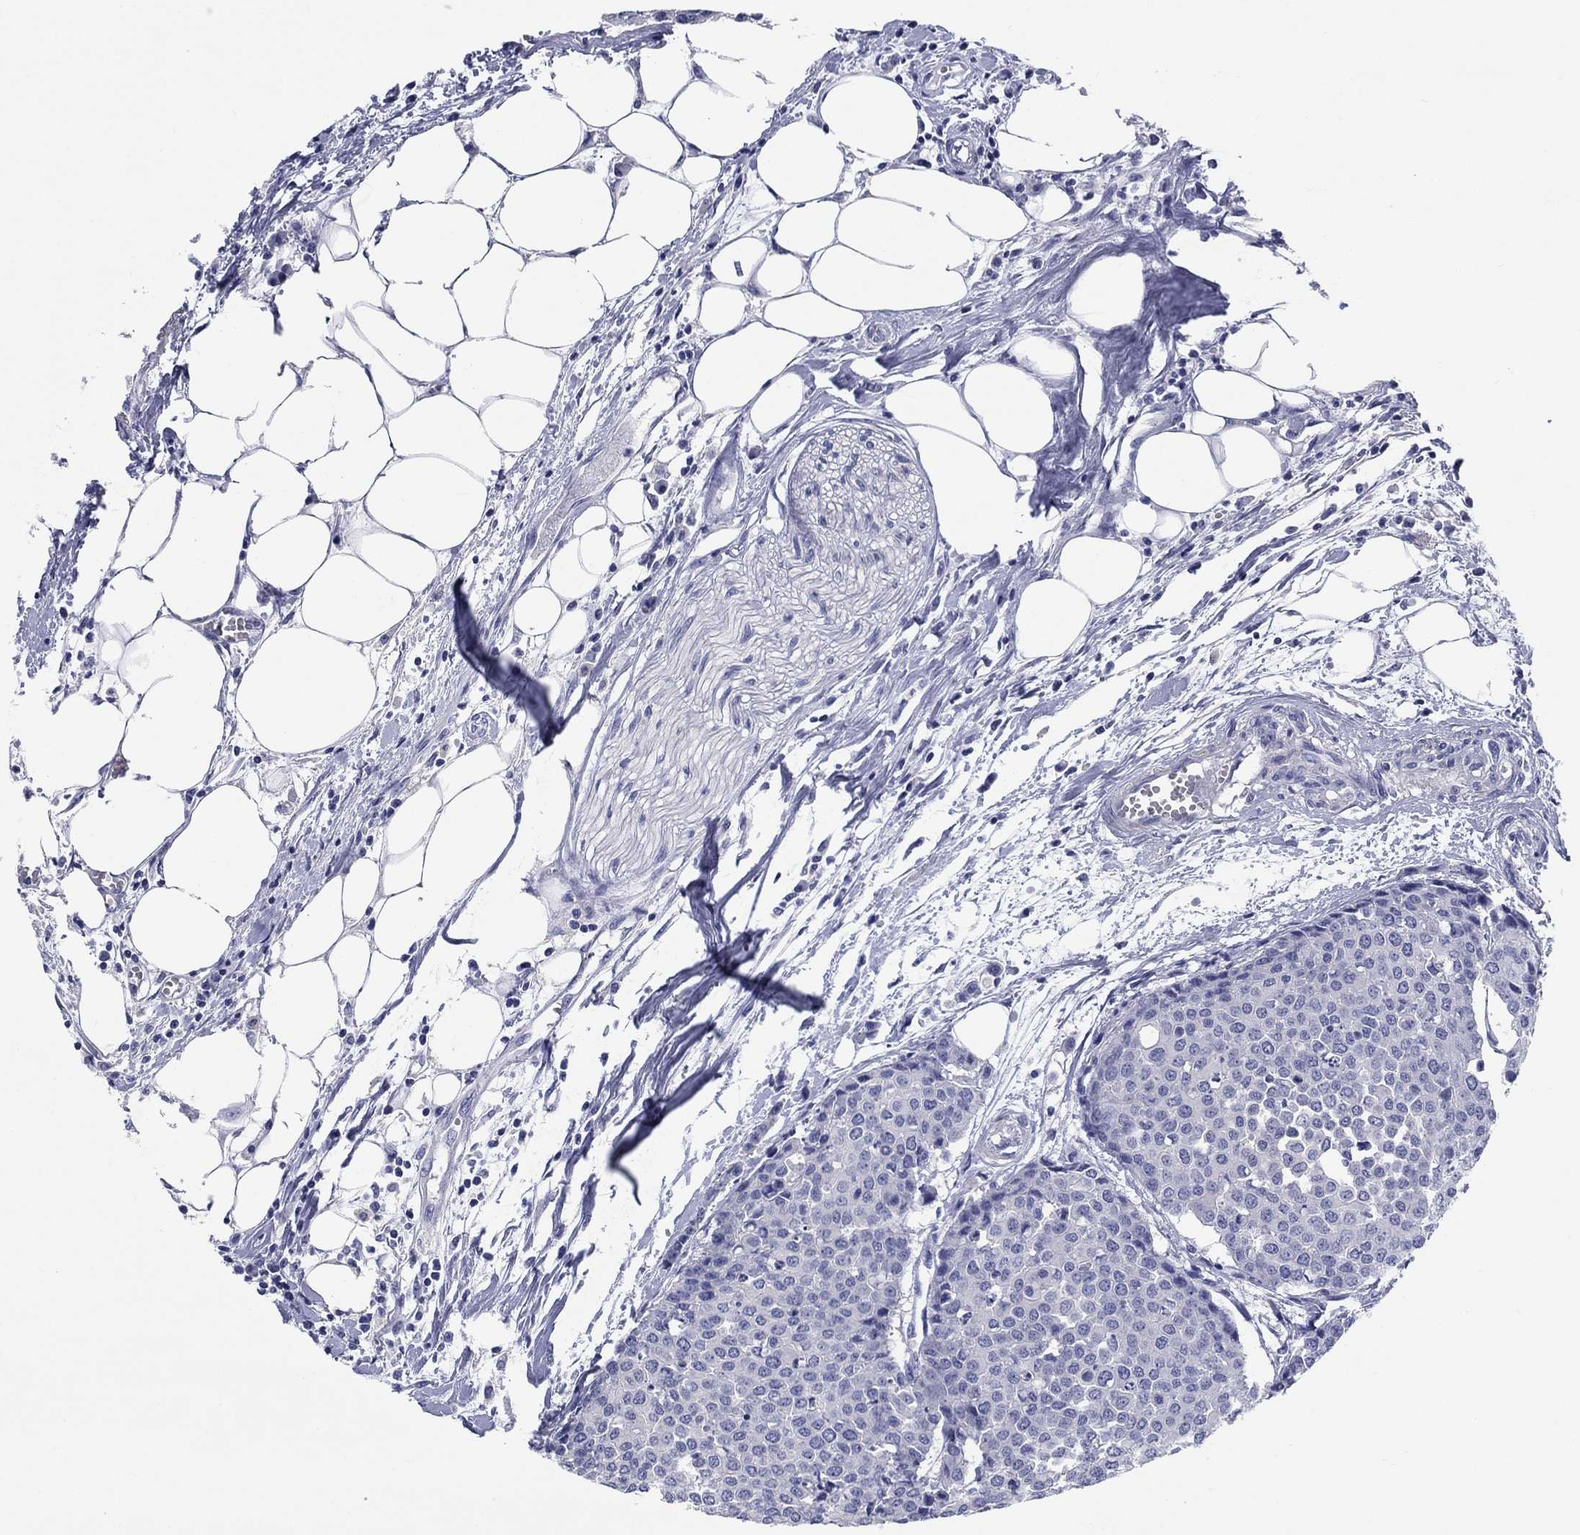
{"staining": {"intensity": "negative", "quantity": "none", "location": "none"}, "tissue": "carcinoid", "cell_type": "Tumor cells", "image_type": "cancer", "snomed": [{"axis": "morphology", "description": "Carcinoid, malignant, NOS"}, {"axis": "topography", "description": "Colon"}], "caption": "A micrograph of human carcinoid is negative for staining in tumor cells.", "gene": "PRKCG", "patient": {"sex": "male", "age": 81}}